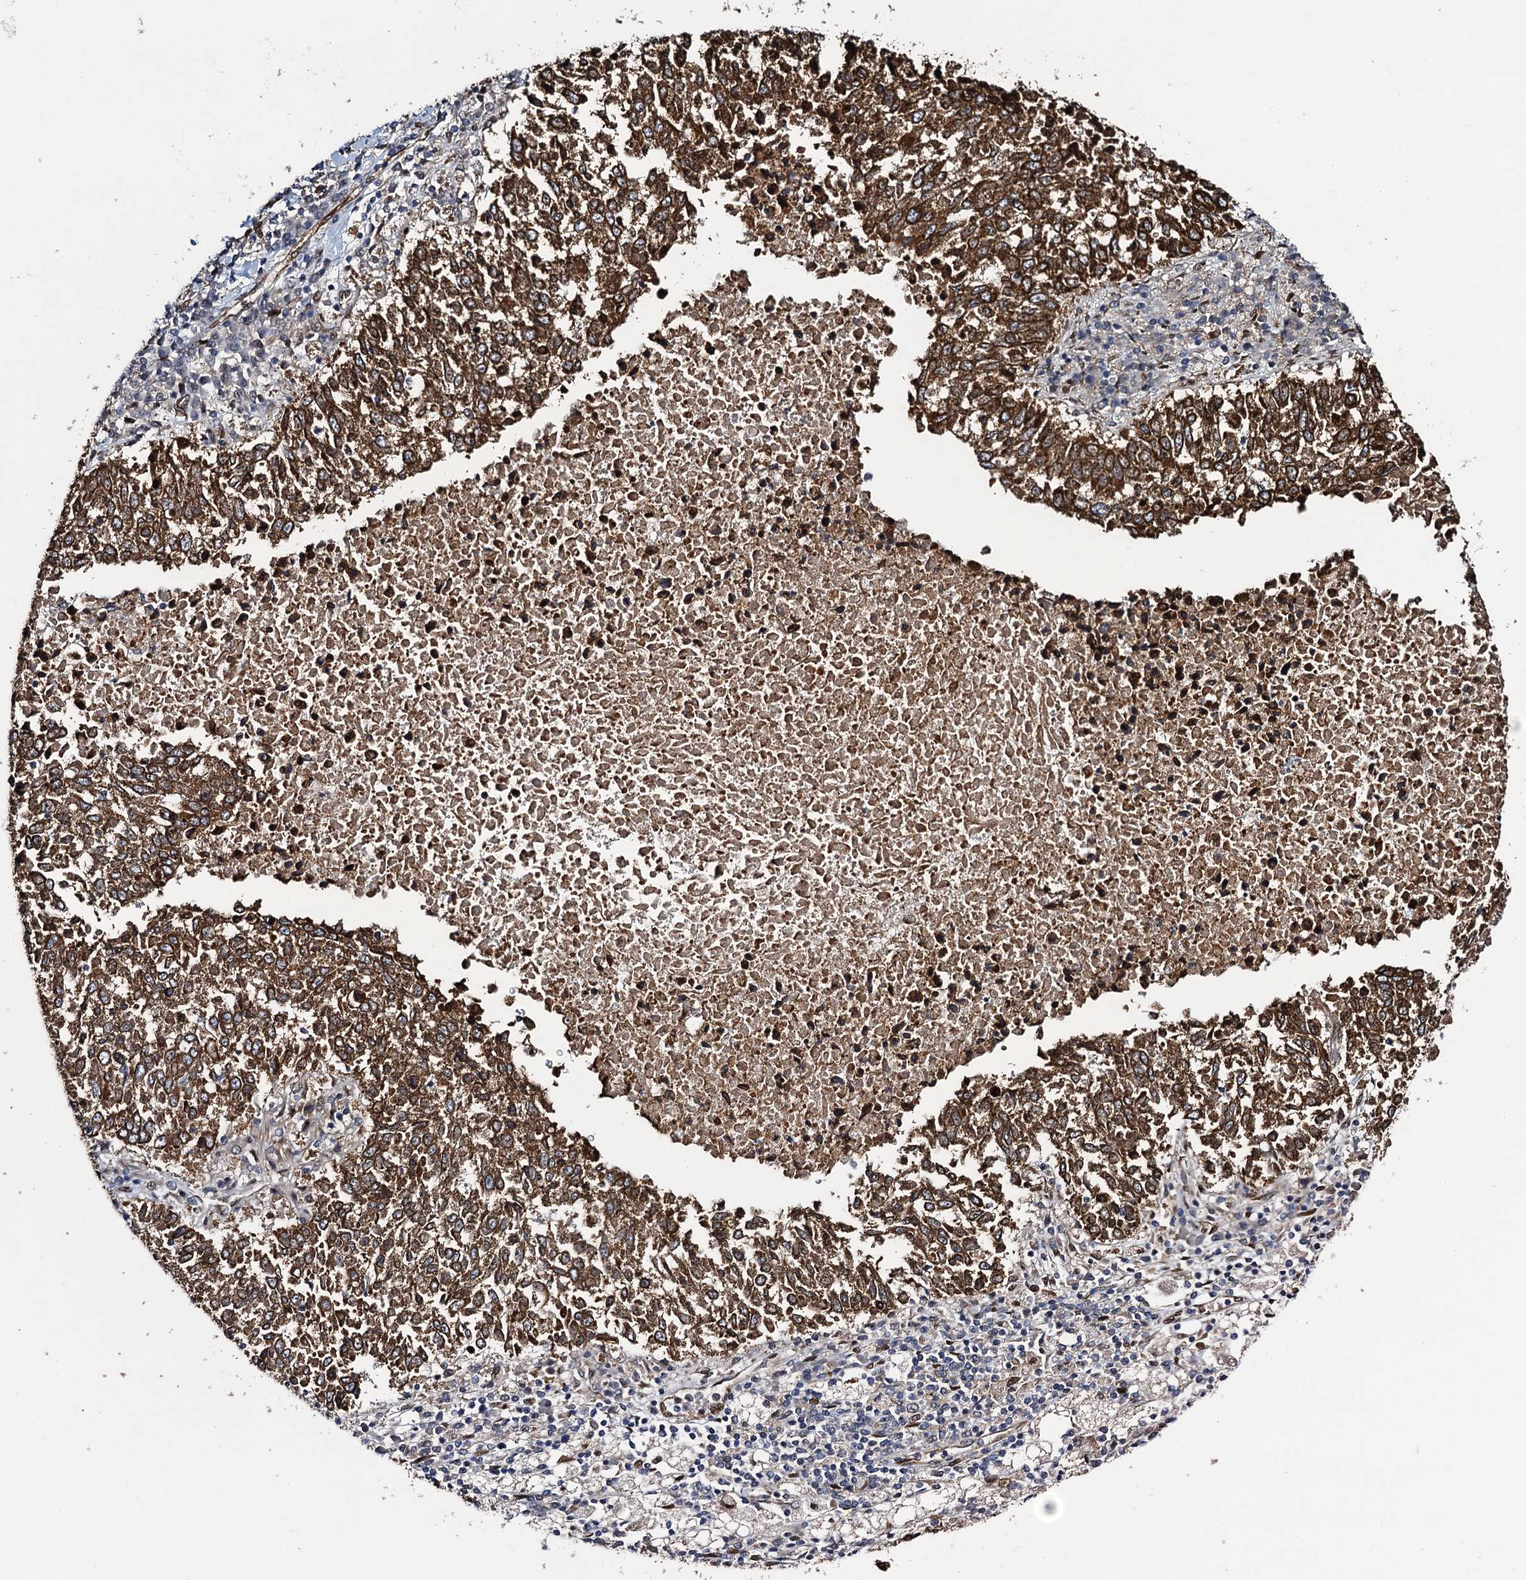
{"staining": {"intensity": "strong", "quantity": ">75%", "location": "cytoplasmic/membranous"}, "tissue": "lung cancer", "cell_type": "Tumor cells", "image_type": "cancer", "snomed": [{"axis": "morphology", "description": "Squamous cell carcinoma, NOS"}, {"axis": "topography", "description": "Lung"}], "caption": "Human squamous cell carcinoma (lung) stained for a protein (brown) demonstrates strong cytoplasmic/membranous positive staining in about >75% of tumor cells.", "gene": "EVX2", "patient": {"sex": "male", "age": 73}}